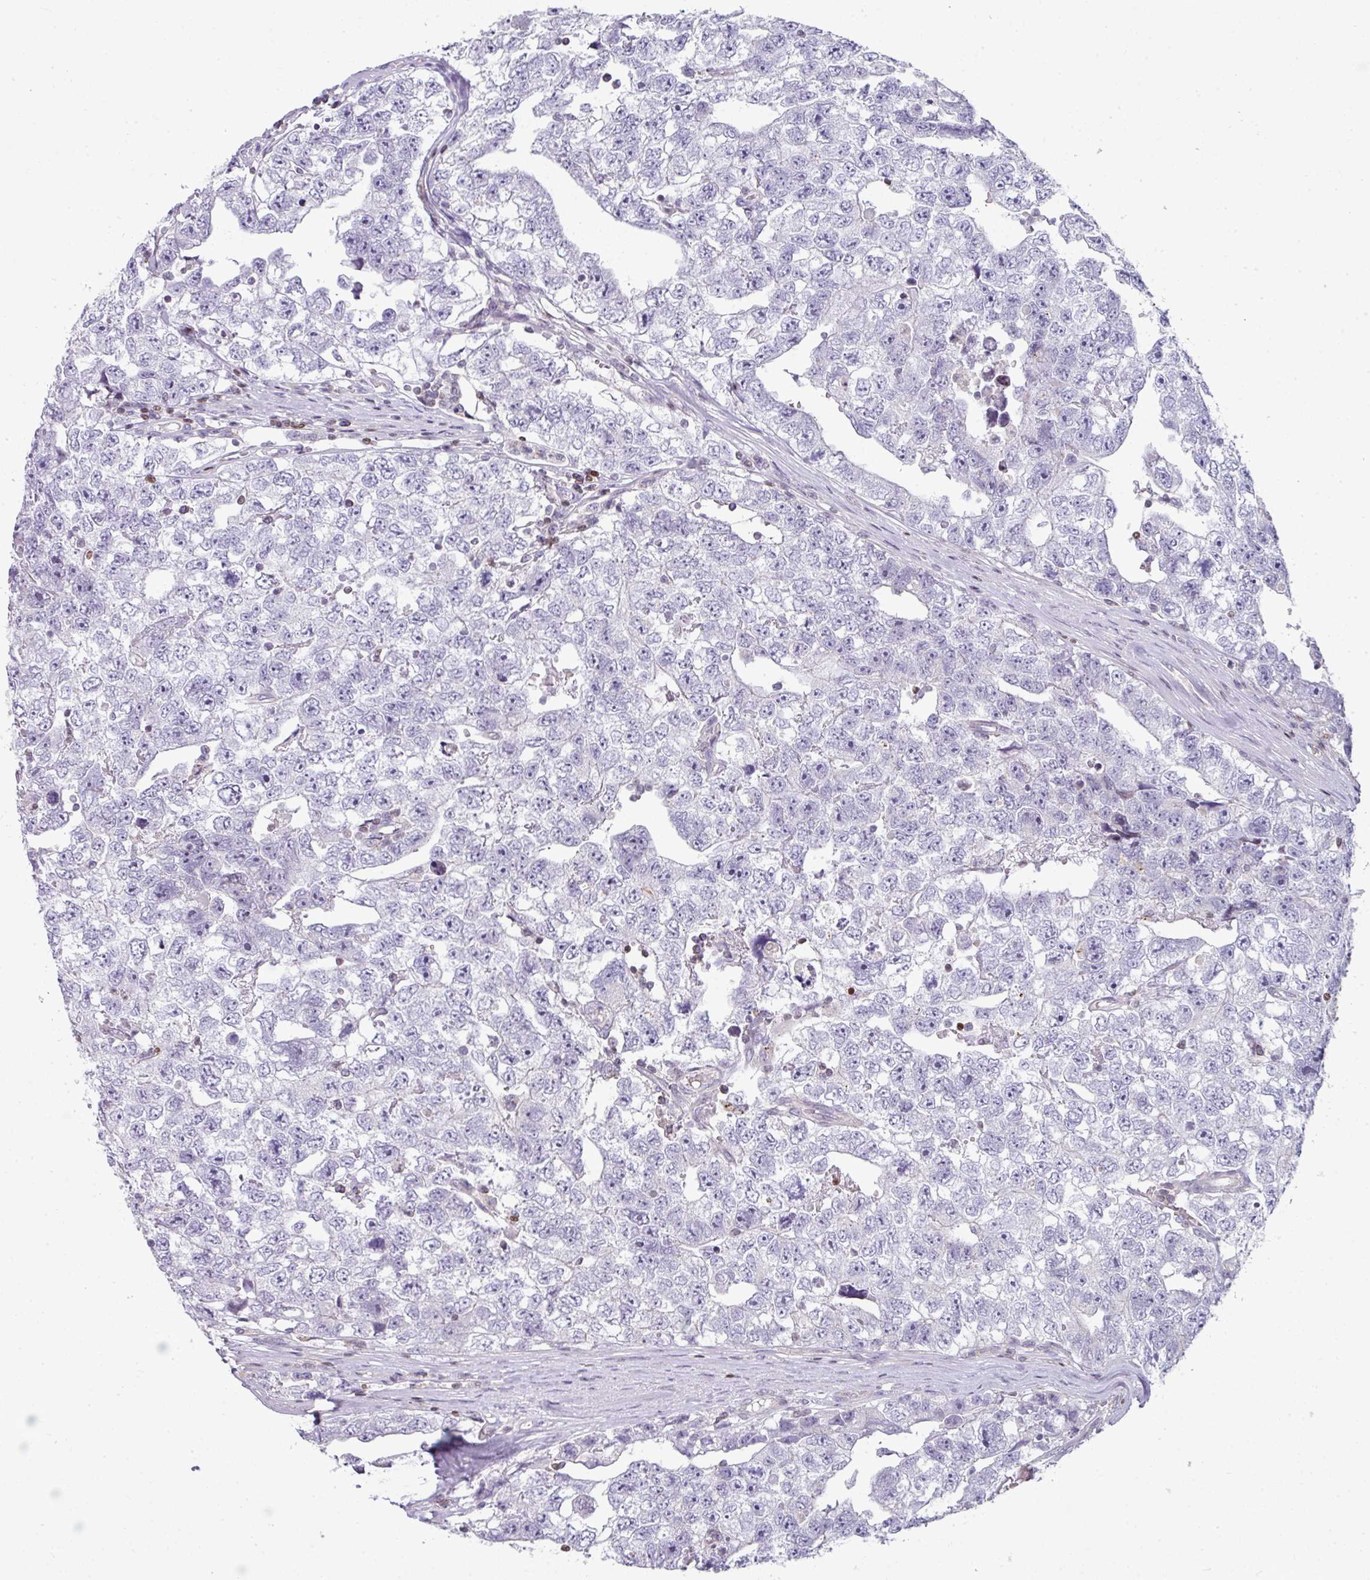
{"staining": {"intensity": "negative", "quantity": "none", "location": "none"}, "tissue": "testis cancer", "cell_type": "Tumor cells", "image_type": "cancer", "snomed": [{"axis": "morphology", "description": "Carcinoma, Embryonal, NOS"}, {"axis": "topography", "description": "Testis"}], "caption": "This micrograph is of testis cancer (embryonal carcinoma) stained with IHC to label a protein in brown with the nuclei are counter-stained blue. There is no staining in tumor cells.", "gene": "STAT5A", "patient": {"sex": "male", "age": 22}}